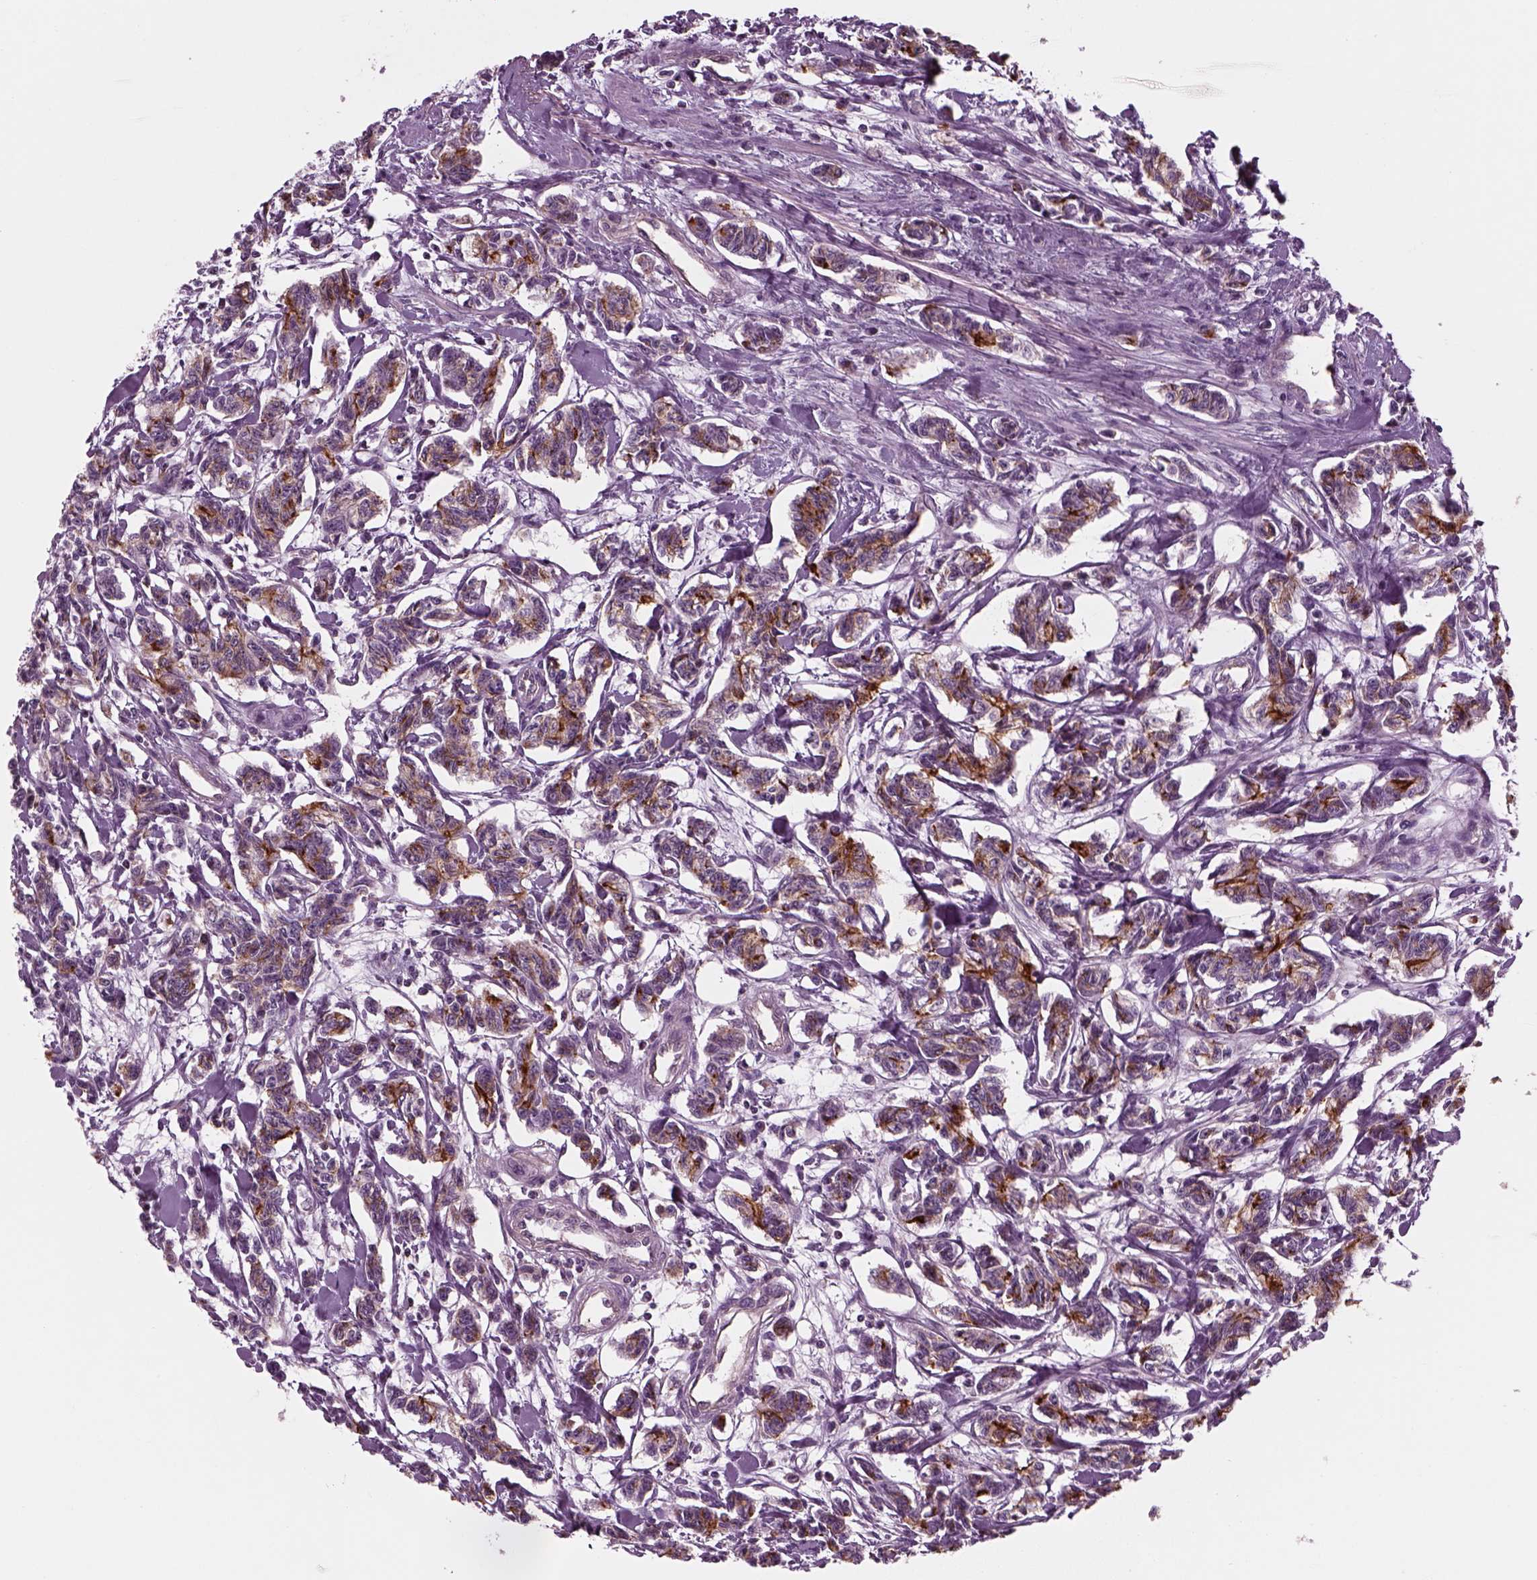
{"staining": {"intensity": "strong", "quantity": "<25%", "location": "cytoplasmic/membranous"}, "tissue": "carcinoid", "cell_type": "Tumor cells", "image_type": "cancer", "snomed": [{"axis": "morphology", "description": "Carcinoid, malignant, NOS"}, {"axis": "topography", "description": "Kidney"}], "caption": "Immunohistochemical staining of human carcinoid exhibits medium levels of strong cytoplasmic/membranous protein positivity in about <25% of tumor cells.", "gene": "SLC2A3", "patient": {"sex": "female", "age": 41}}